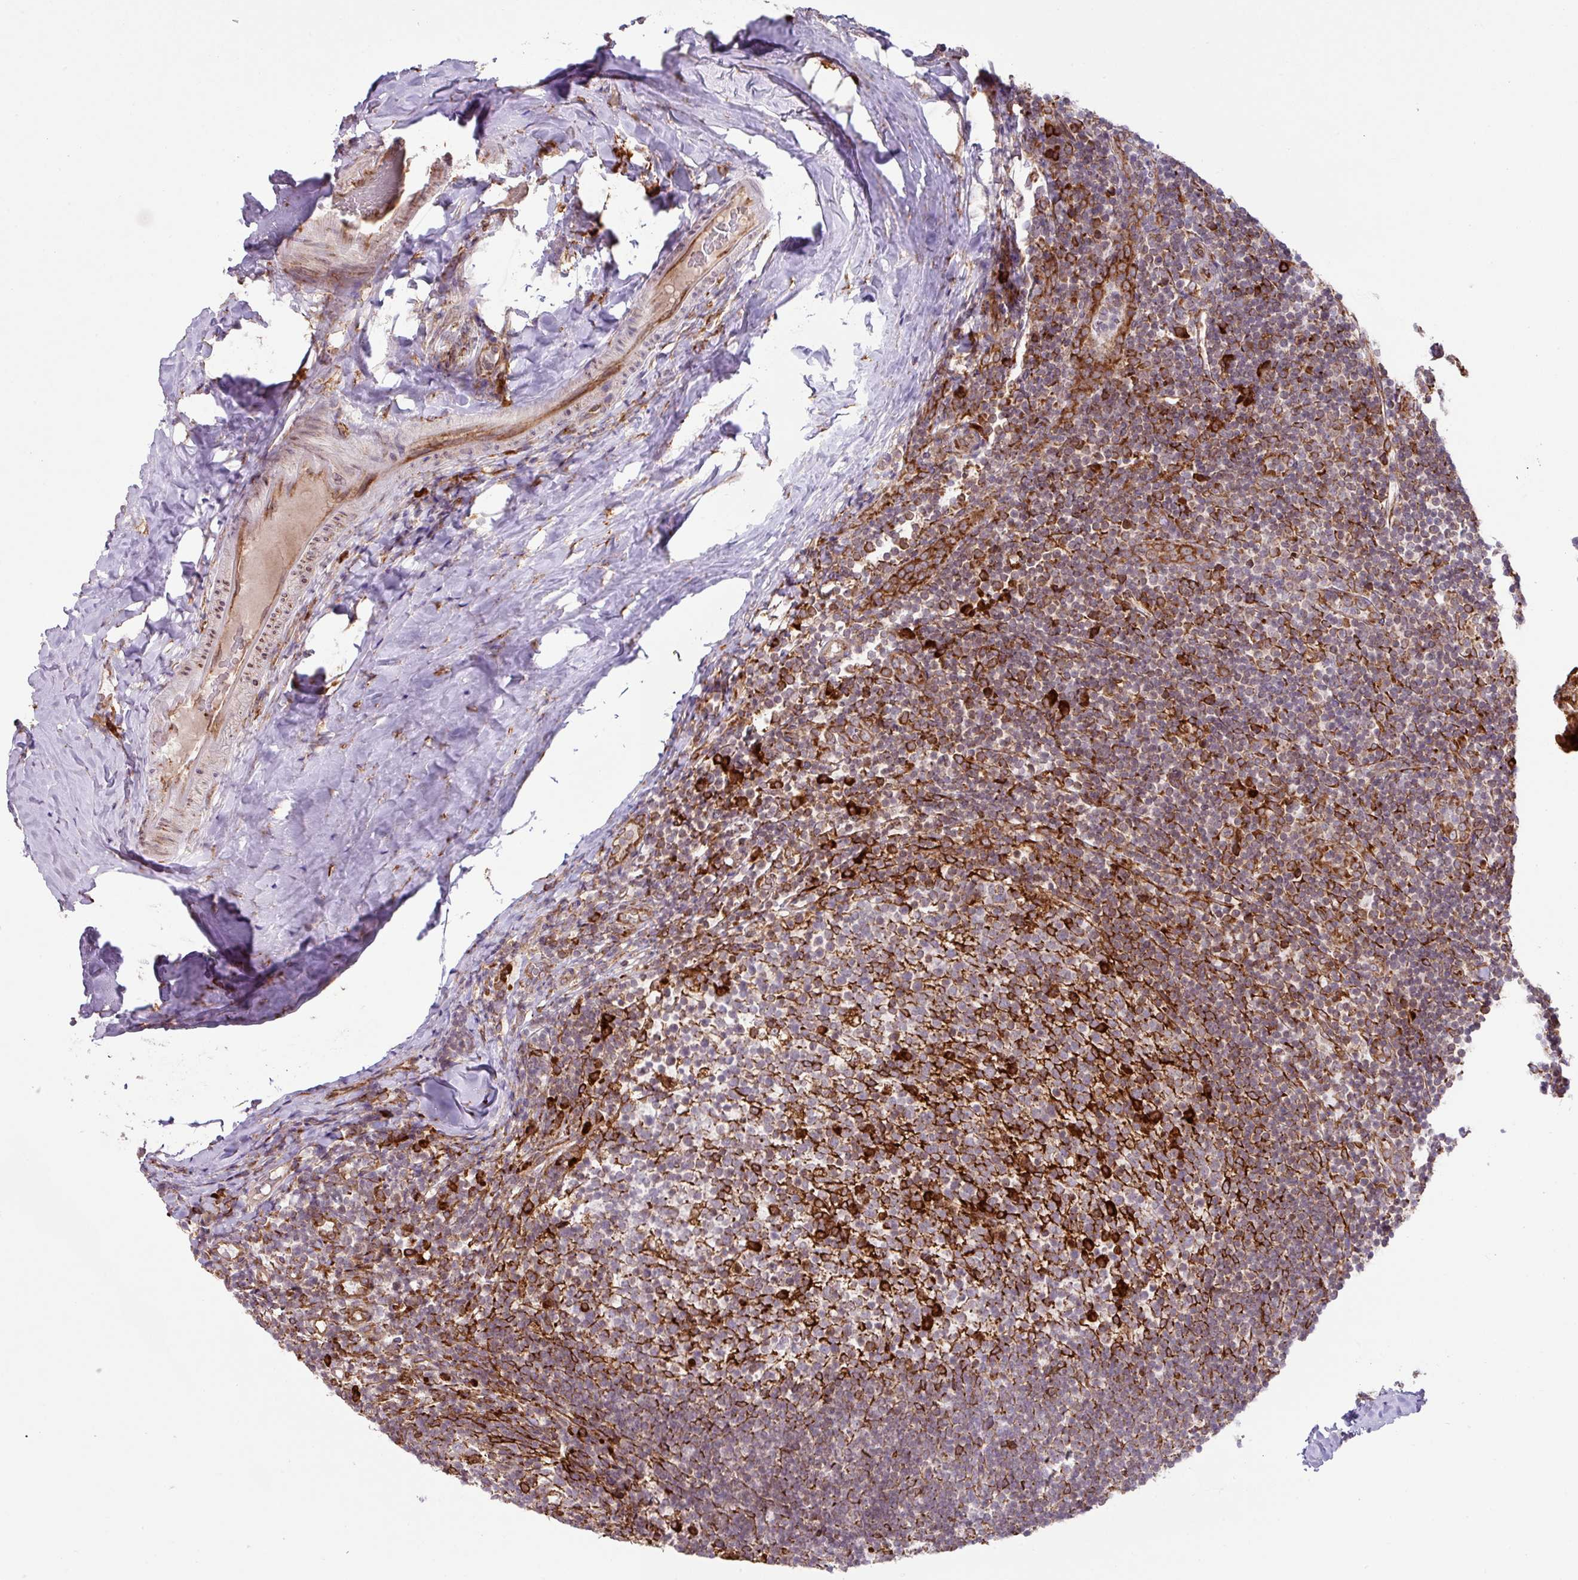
{"staining": {"intensity": "strong", "quantity": "<25%", "location": "cytoplasmic/membranous"}, "tissue": "tonsil", "cell_type": "Germinal center cells", "image_type": "normal", "snomed": [{"axis": "morphology", "description": "Normal tissue, NOS"}, {"axis": "topography", "description": "Tonsil"}], "caption": "Tonsil stained with immunohistochemistry (IHC) displays strong cytoplasmic/membranous staining in about <25% of germinal center cells.", "gene": "SLC39A7", "patient": {"sex": "female", "age": 10}}